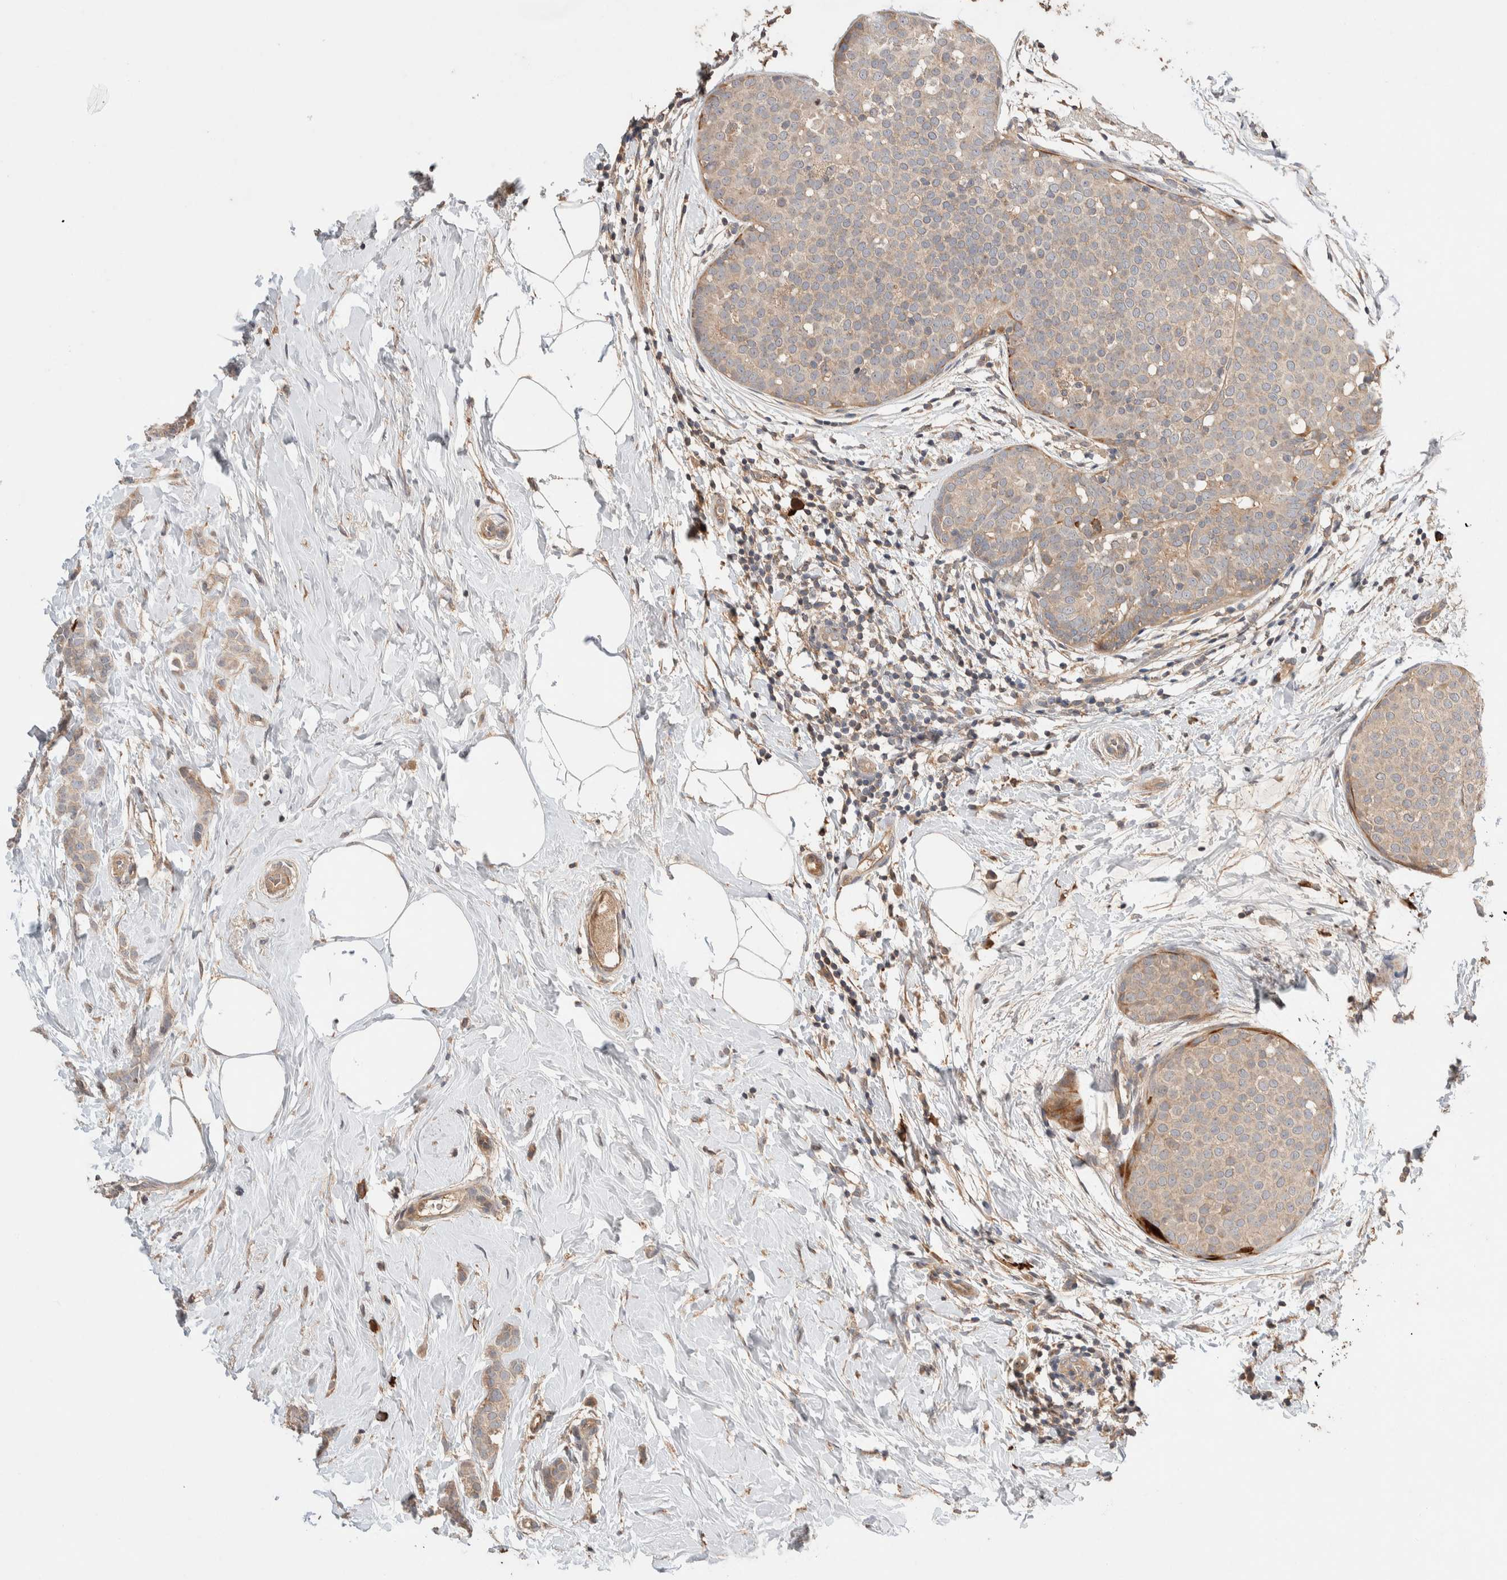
{"staining": {"intensity": "weak", "quantity": ">75%", "location": "cytoplasmic/membranous"}, "tissue": "breast cancer", "cell_type": "Tumor cells", "image_type": "cancer", "snomed": [{"axis": "morphology", "description": "Lobular carcinoma, in situ"}, {"axis": "morphology", "description": "Lobular carcinoma"}, {"axis": "topography", "description": "Breast"}], "caption": "Protein staining by IHC demonstrates weak cytoplasmic/membranous positivity in approximately >75% of tumor cells in breast cancer (lobular carcinoma).", "gene": "WDR91", "patient": {"sex": "female", "age": 41}}